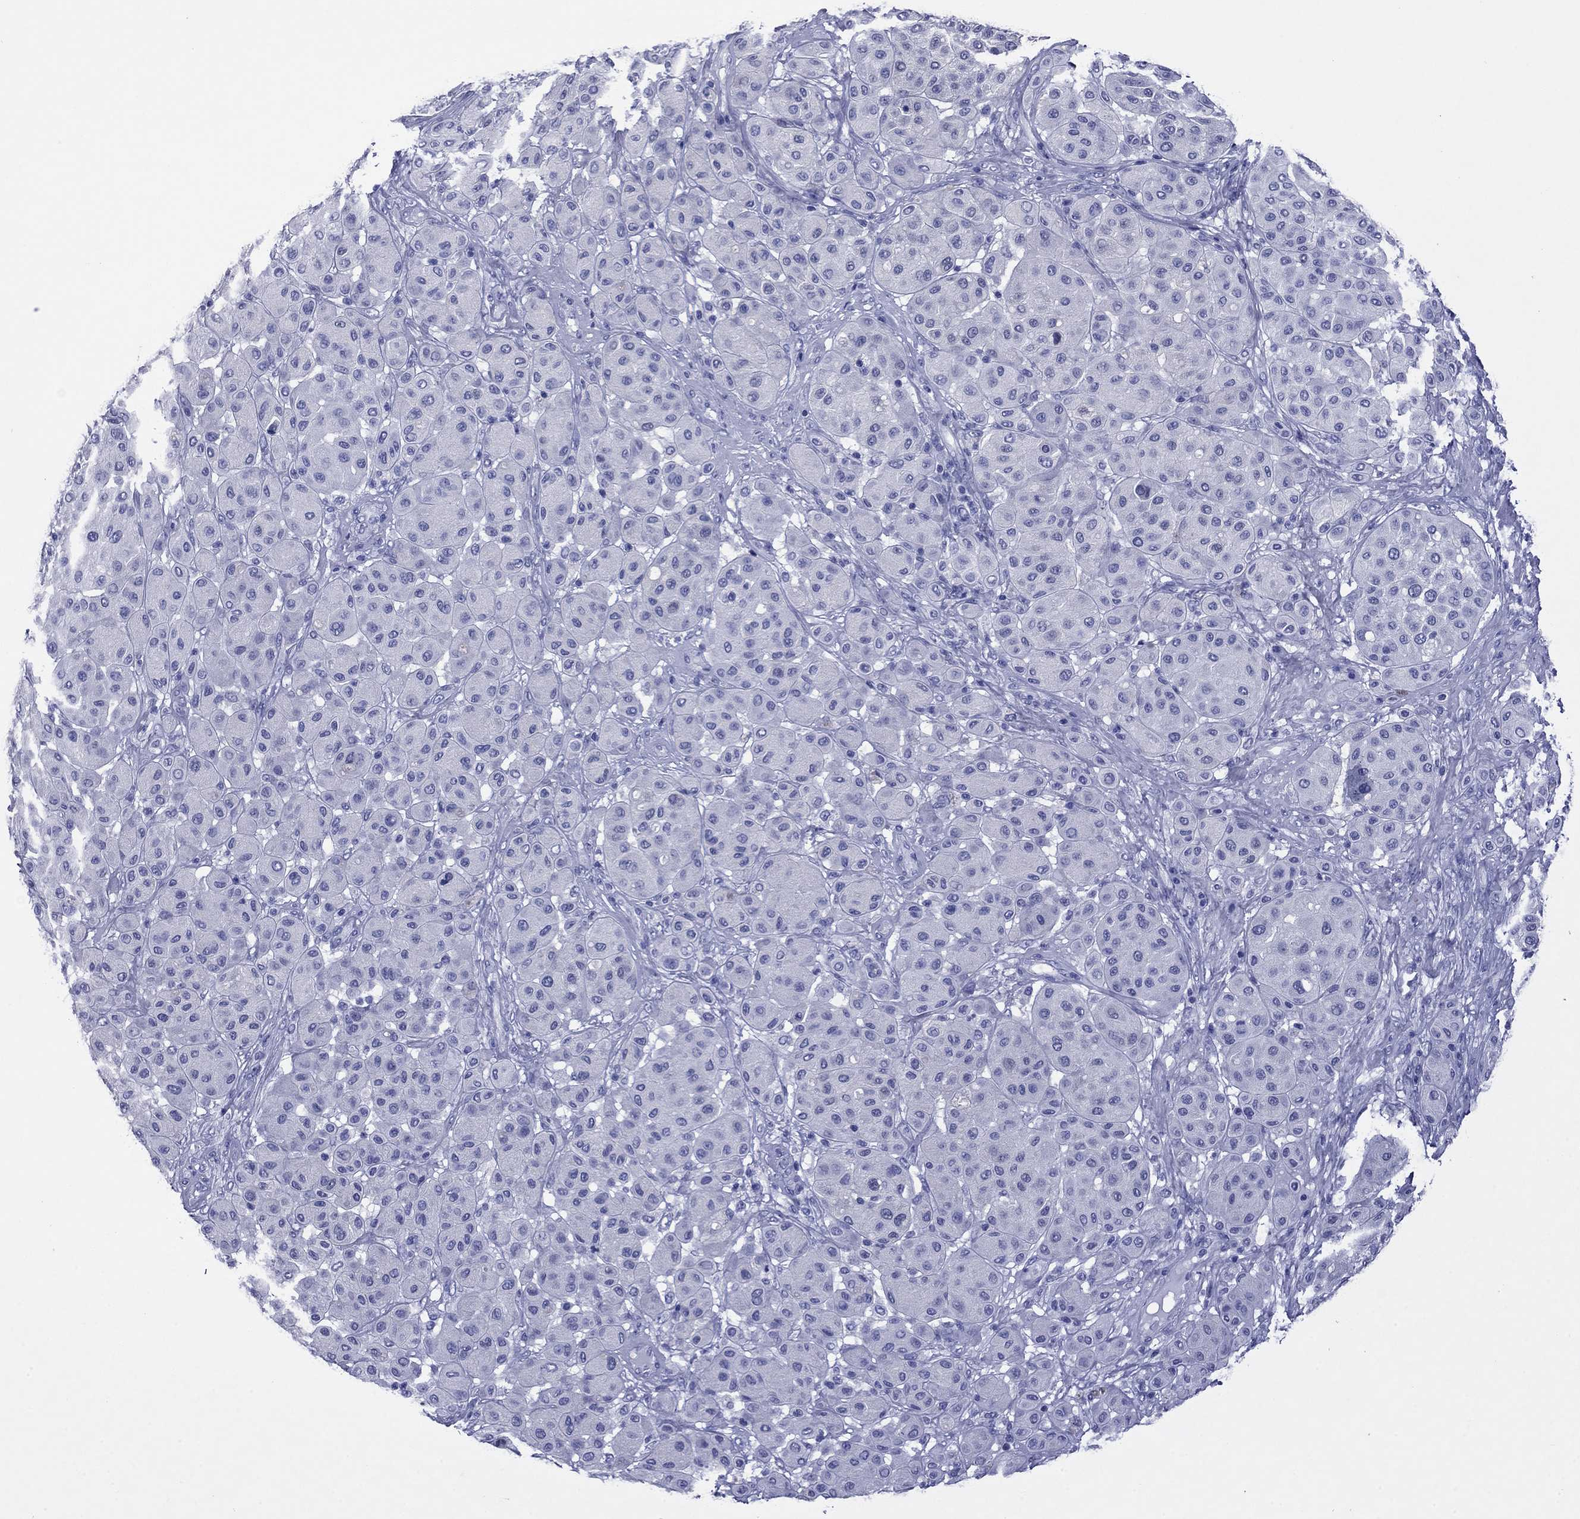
{"staining": {"intensity": "negative", "quantity": "none", "location": "none"}, "tissue": "melanoma", "cell_type": "Tumor cells", "image_type": "cancer", "snomed": [{"axis": "morphology", "description": "Malignant melanoma, Metastatic site"}, {"axis": "topography", "description": "Smooth muscle"}], "caption": "A histopathology image of malignant melanoma (metastatic site) stained for a protein shows no brown staining in tumor cells. The staining was performed using DAB to visualize the protein expression in brown, while the nuclei were stained in blue with hematoxylin (Magnification: 20x).", "gene": "ROM1", "patient": {"sex": "male", "age": 41}}